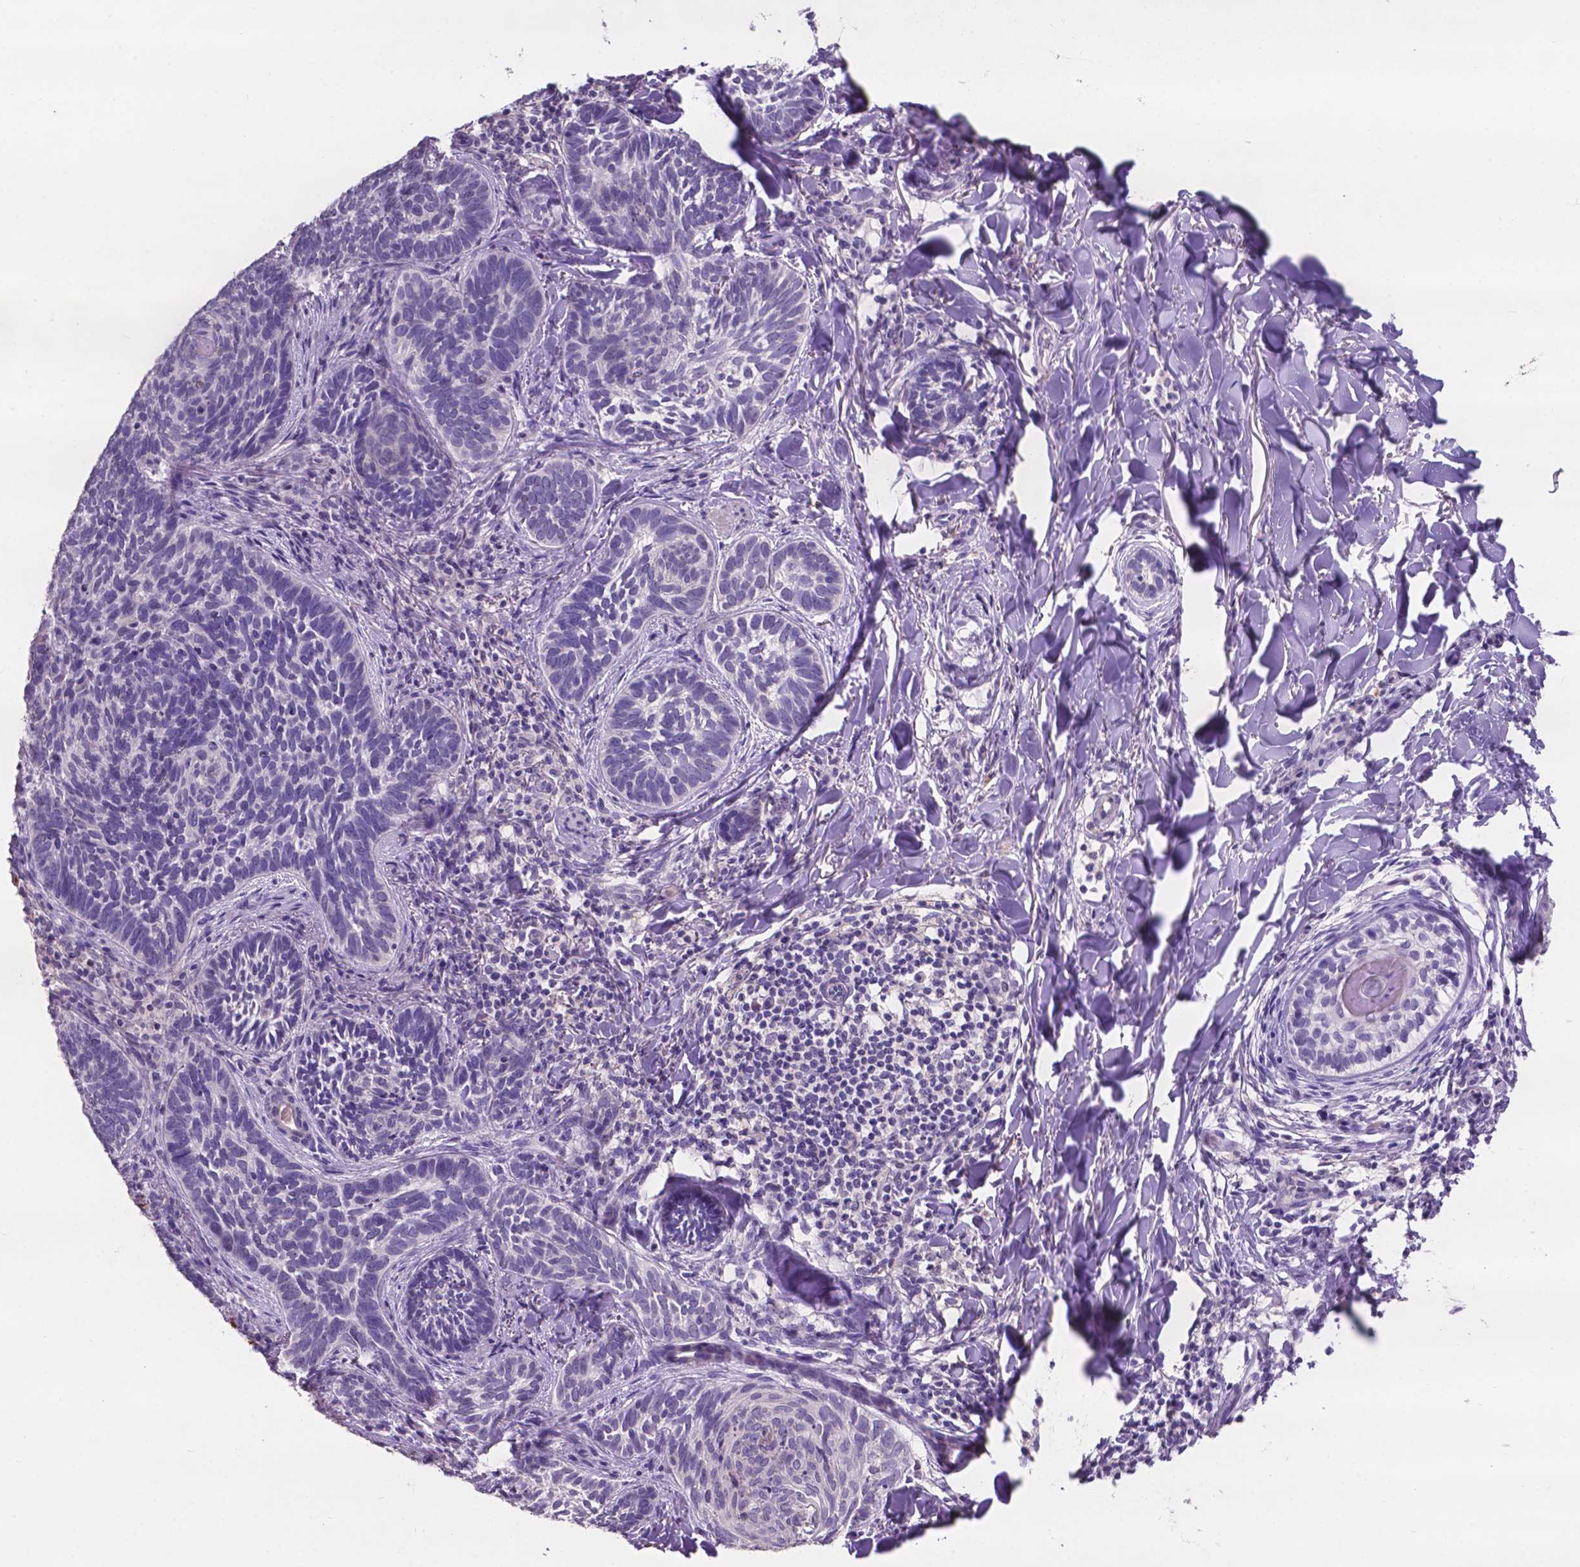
{"staining": {"intensity": "negative", "quantity": "none", "location": "none"}, "tissue": "skin cancer", "cell_type": "Tumor cells", "image_type": "cancer", "snomed": [{"axis": "morphology", "description": "Normal tissue, NOS"}, {"axis": "morphology", "description": "Basal cell carcinoma"}, {"axis": "topography", "description": "Skin"}], "caption": "Skin cancer (basal cell carcinoma) was stained to show a protein in brown. There is no significant expression in tumor cells.", "gene": "PLSCR1", "patient": {"sex": "male", "age": 46}}